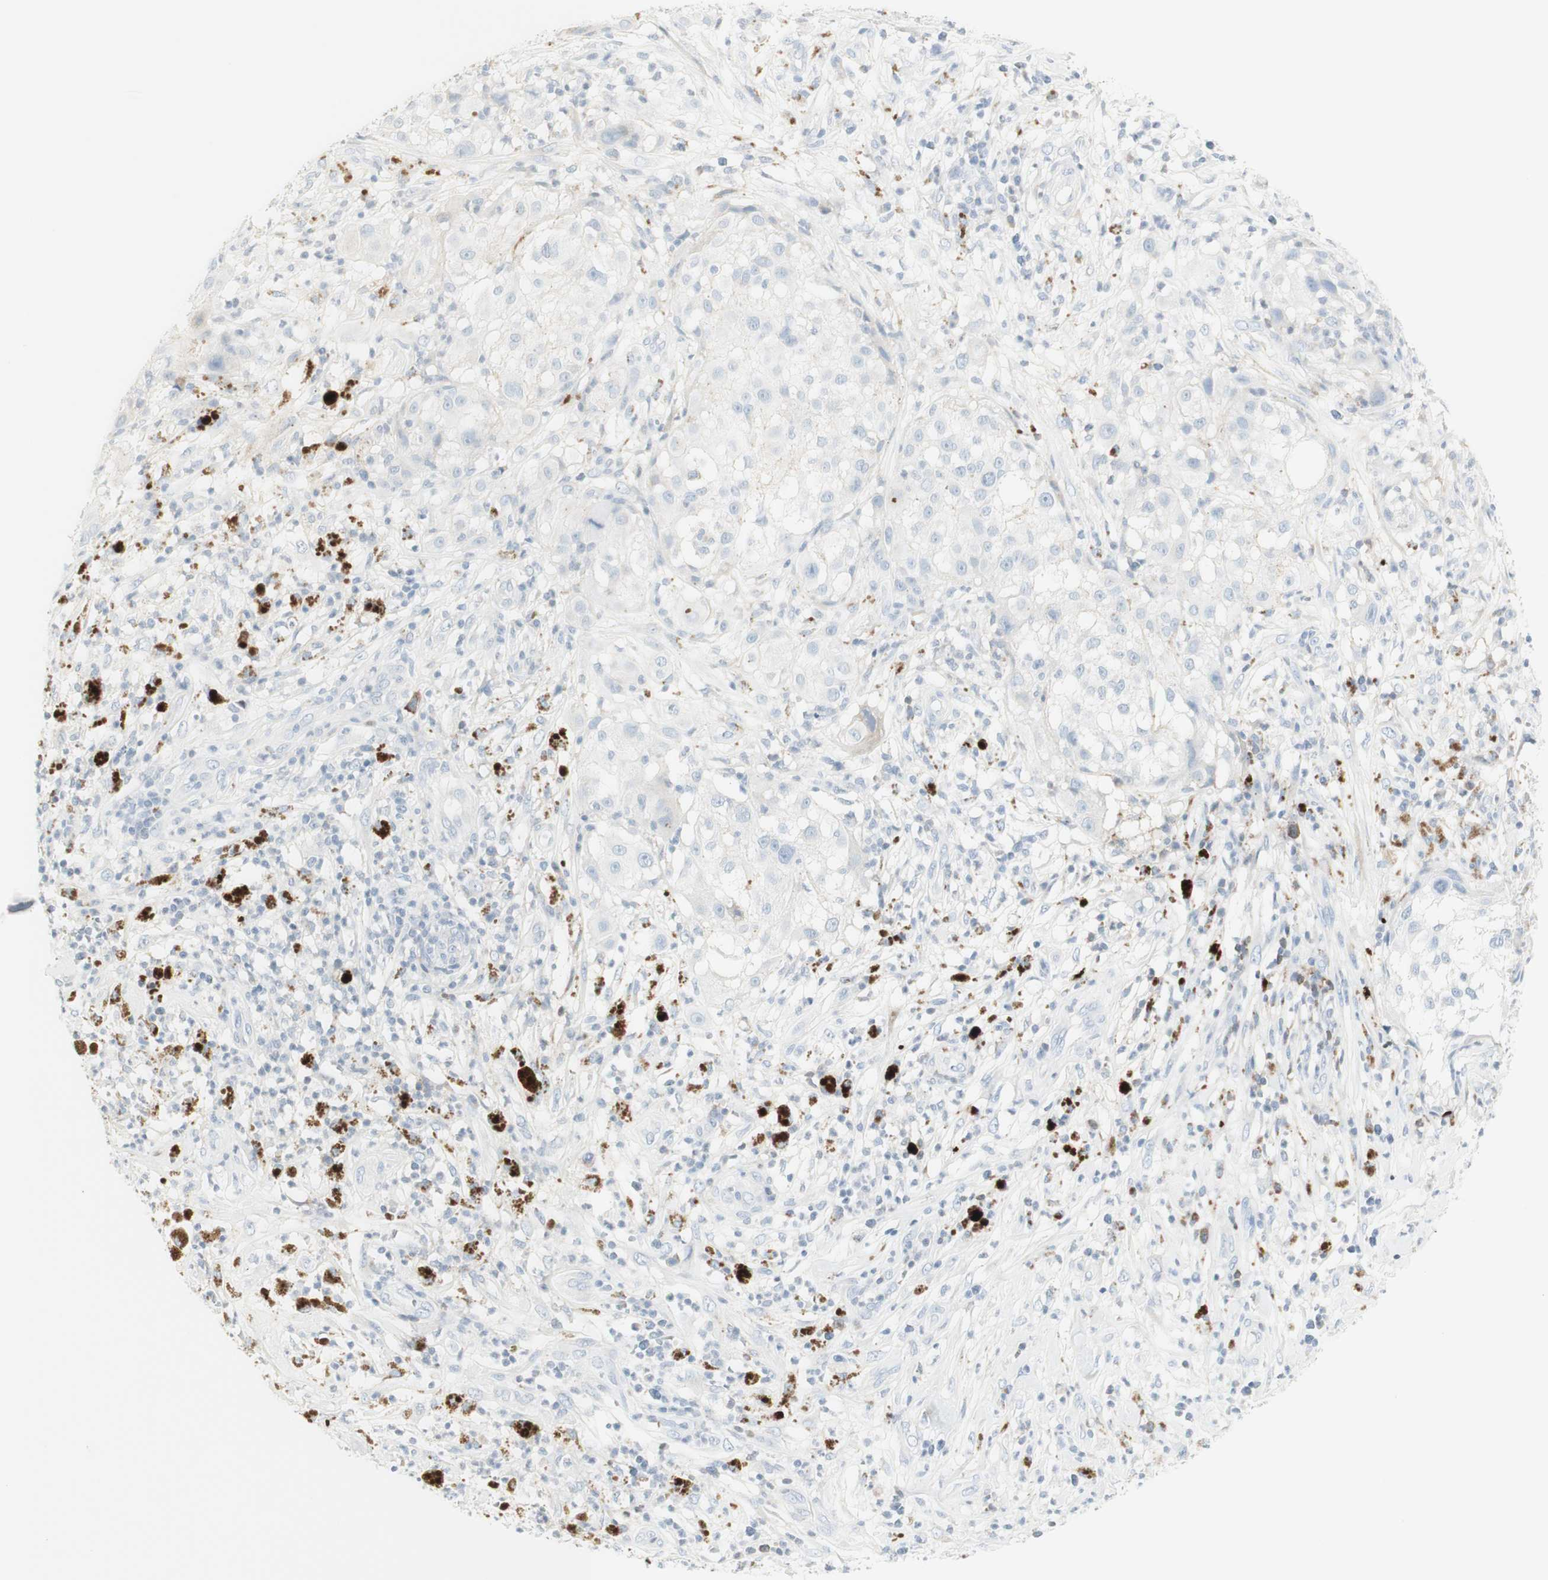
{"staining": {"intensity": "negative", "quantity": "none", "location": "none"}, "tissue": "melanoma", "cell_type": "Tumor cells", "image_type": "cancer", "snomed": [{"axis": "morphology", "description": "Necrosis, NOS"}, {"axis": "morphology", "description": "Malignant melanoma, NOS"}, {"axis": "topography", "description": "Skin"}], "caption": "Immunohistochemistry of melanoma shows no expression in tumor cells.", "gene": "MDK", "patient": {"sex": "female", "age": 87}}